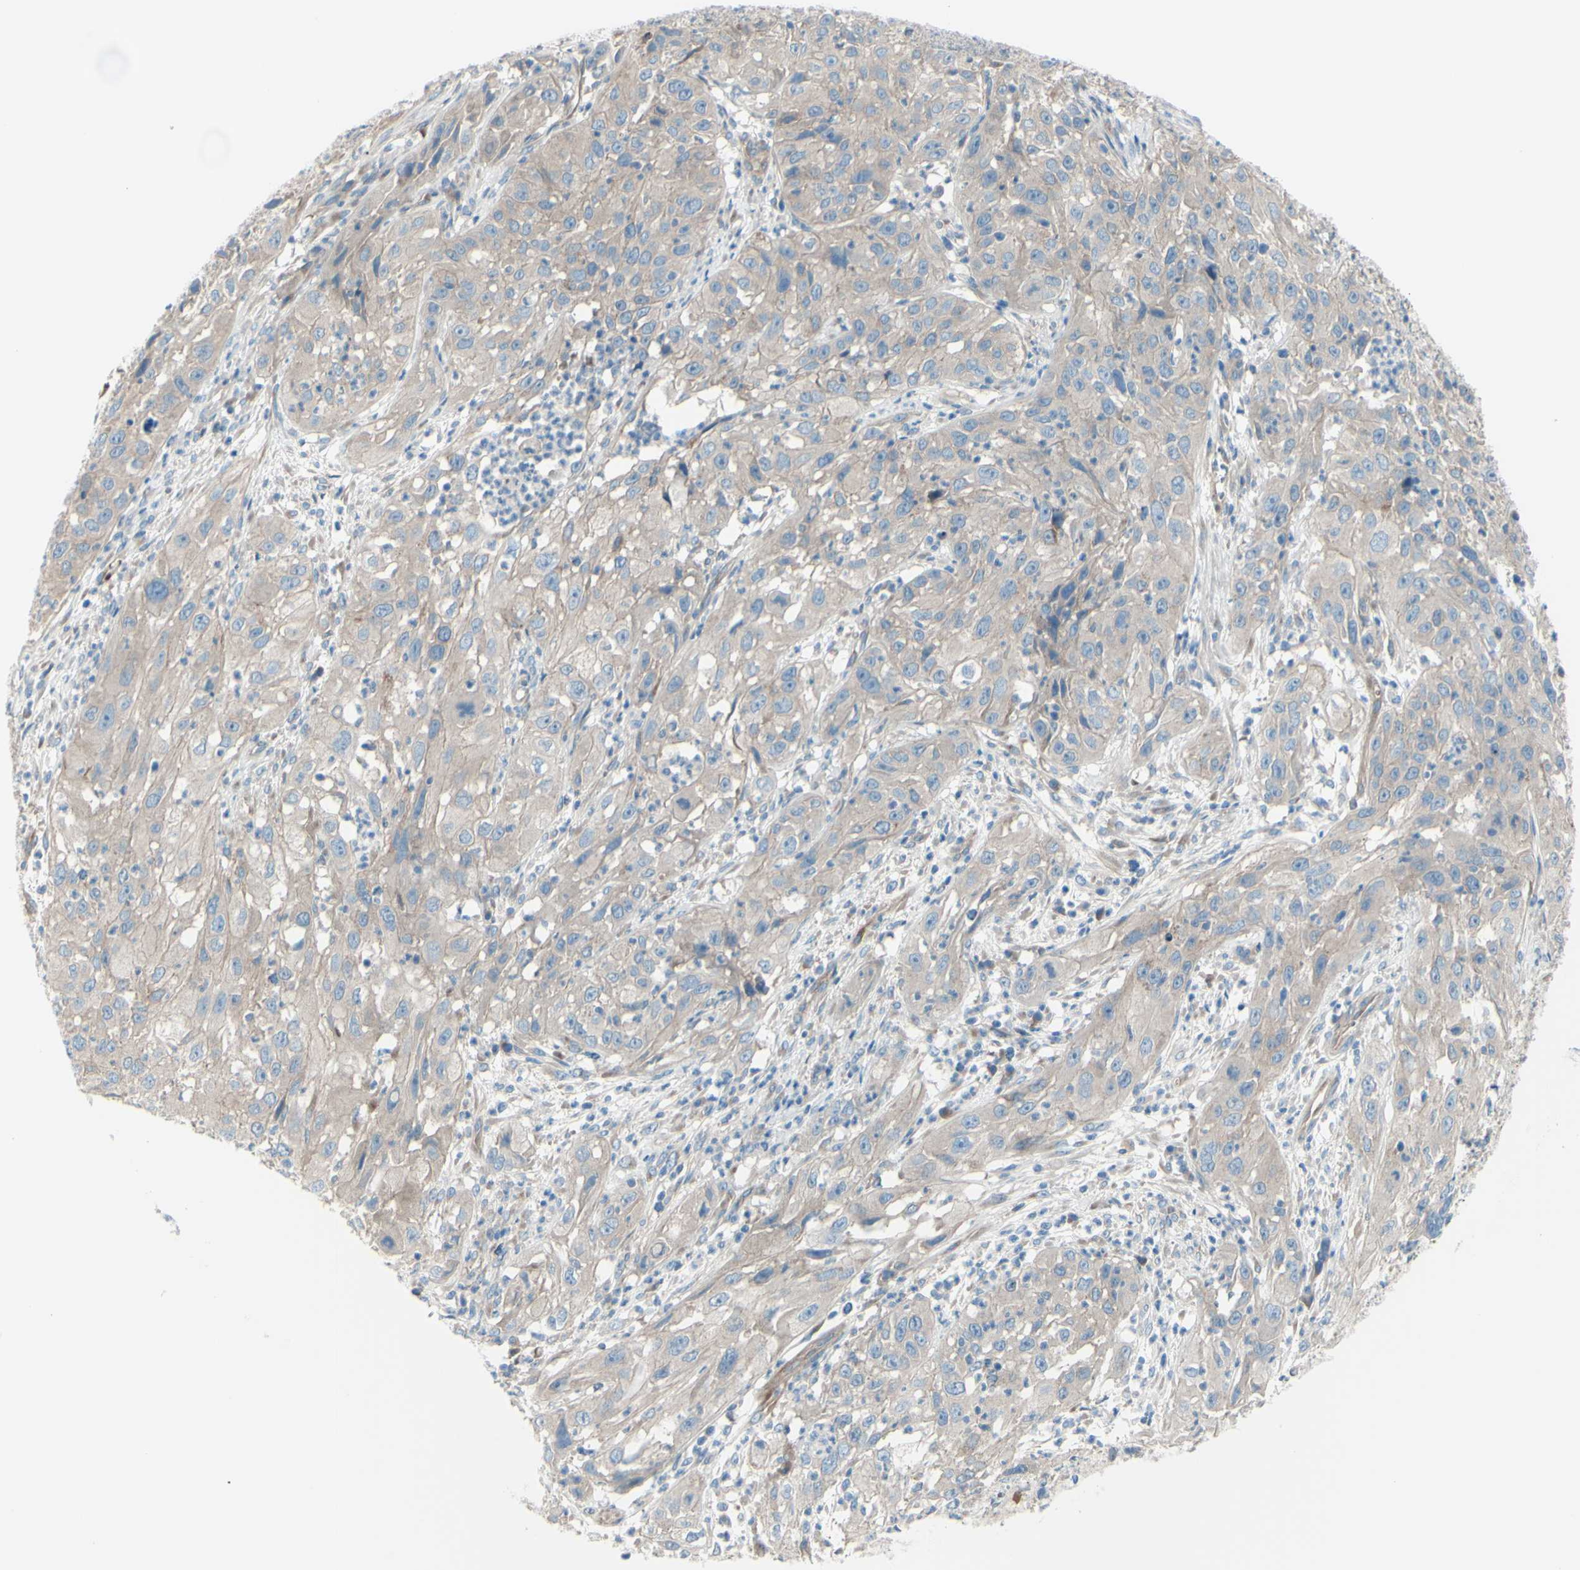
{"staining": {"intensity": "weak", "quantity": "25%-75%", "location": "cytoplasmic/membranous"}, "tissue": "cervical cancer", "cell_type": "Tumor cells", "image_type": "cancer", "snomed": [{"axis": "morphology", "description": "Squamous cell carcinoma, NOS"}, {"axis": "topography", "description": "Cervix"}], "caption": "Tumor cells reveal low levels of weak cytoplasmic/membranous positivity in about 25%-75% of cells in cervical cancer (squamous cell carcinoma).", "gene": "PCDHGA2", "patient": {"sex": "female", "age": 32}}